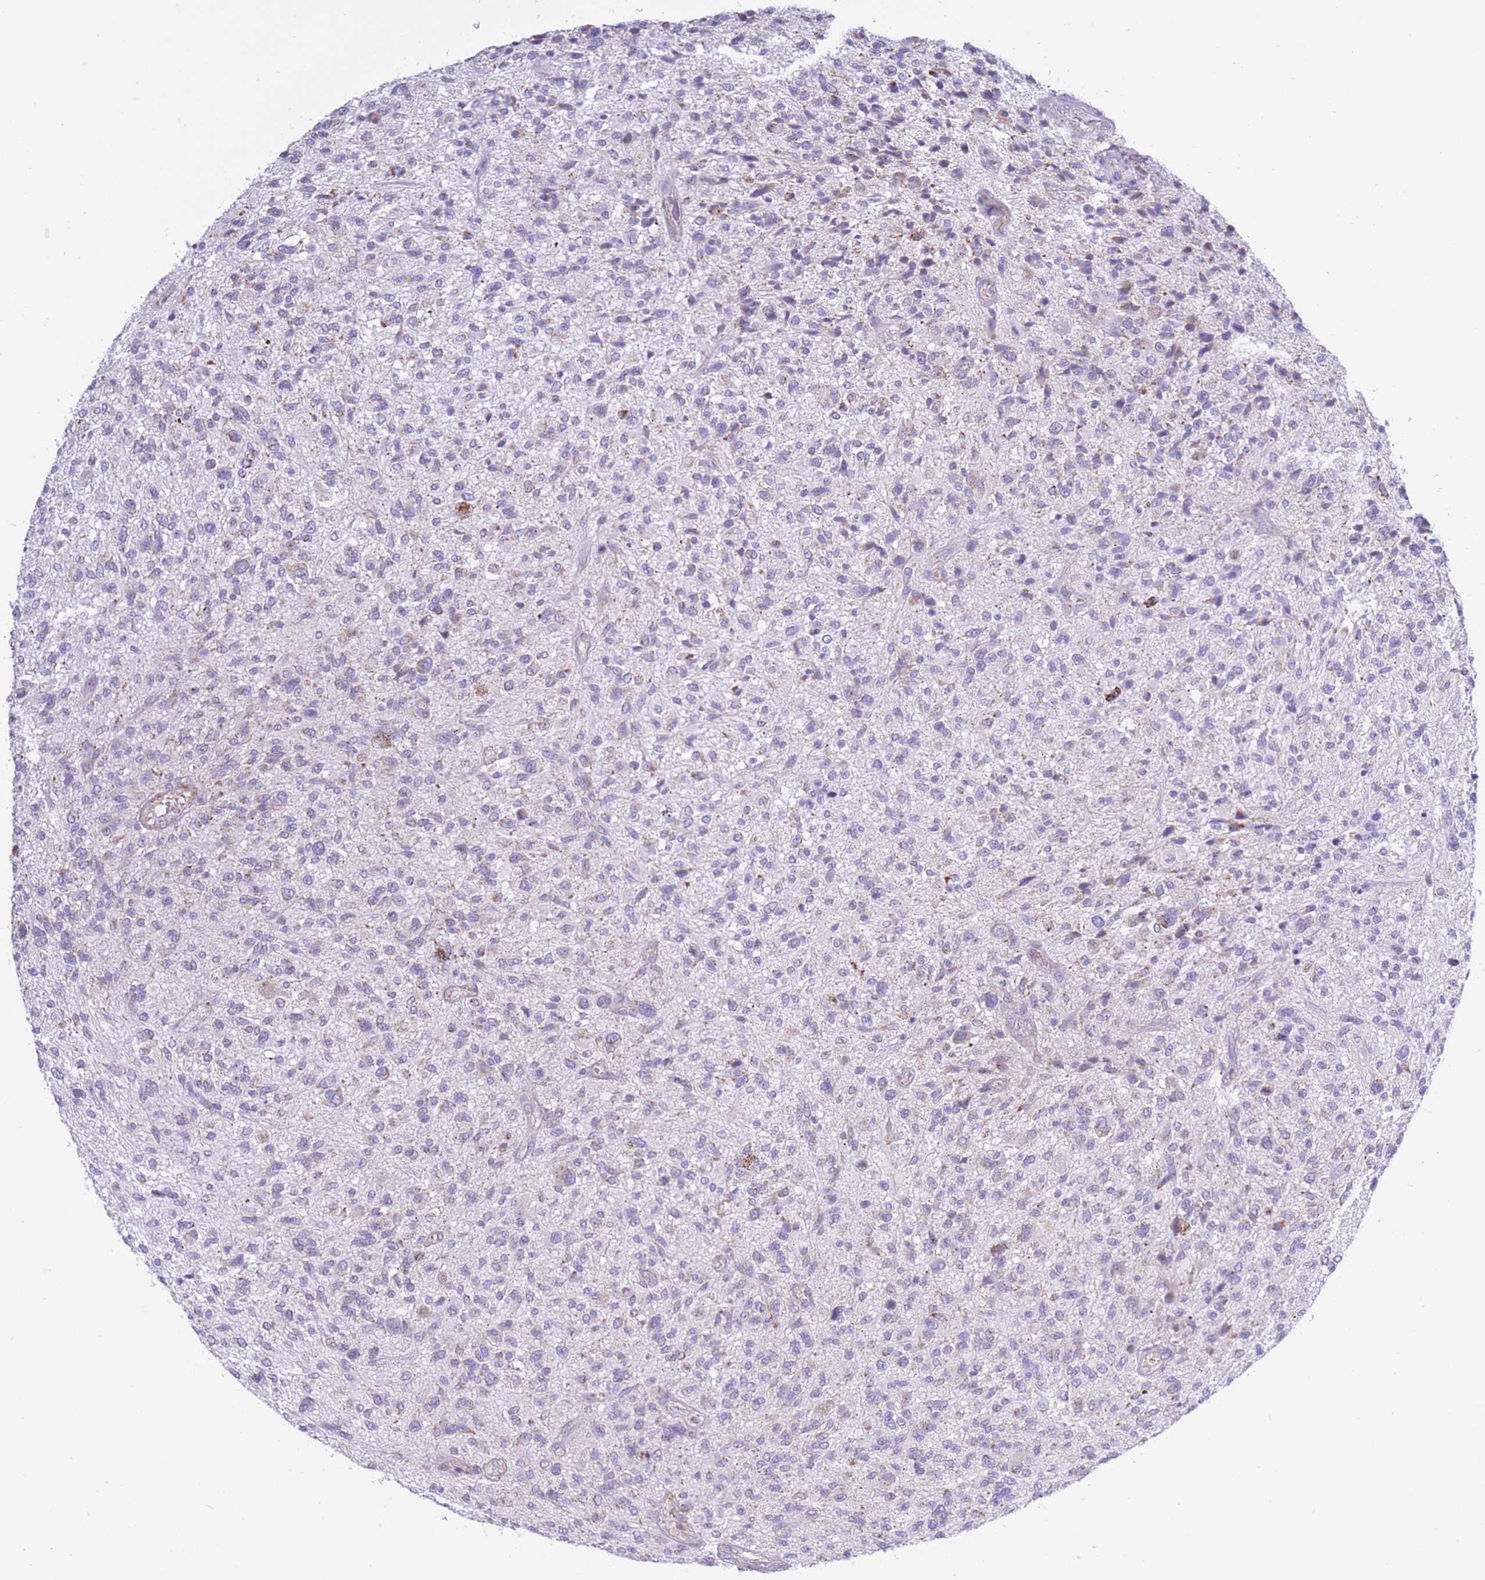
{"staining": {"intensity": "weak", "quantity": "<25%", "location": "cytoplasmic/membranous"}, "tissue": "glioma", "cell_type": "Tumor cells", "image_type": "cancer", "snomed": [{"axis": "morphology", "description": "Glioma, malignant, High grade"}, {"axis": "topography", "description": "Brain"}], "caption": "The photomicrograph reveals no significant expression in tumor cells of glioma.", "gene": "PDHA1", "patient": {"sex": "male", "age": 47}}